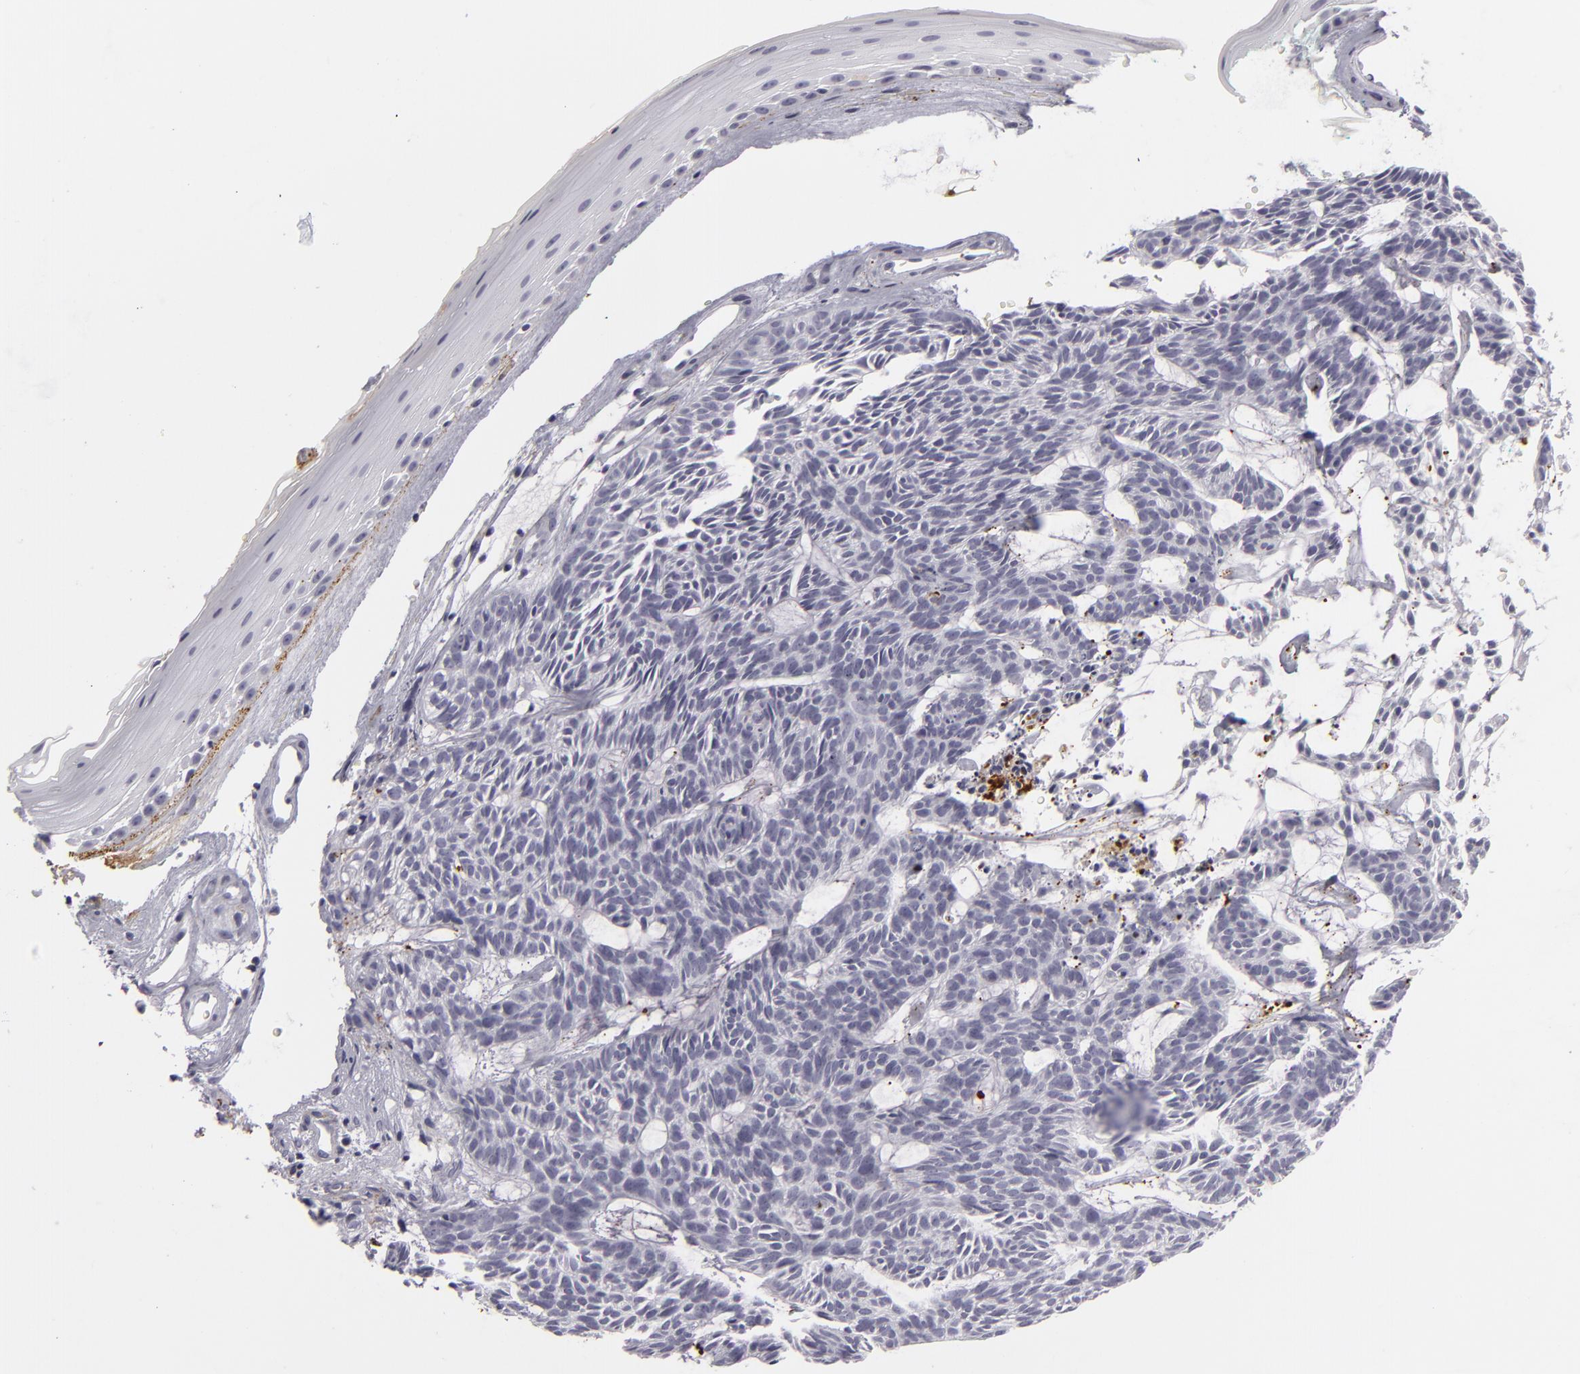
{"staining": {"intensity": "negative", "quantity": "none", "location": "none"}, "tissue": "skin cancer", "cell_type": "Tumor cells", "image_type": "cancer", "snomed": [{"axis": "morphology", "description": "Basal cell carcinoma"}, {"axis": "topography", "description": "Skin"}], "caption": "Immunohistochemistry (IHC) of basal cell carcinoma (skin) exhibits no expression in tumor cells. Brightfield microscopy of IHC stained with DAB (3,3'-diaminobenzidine) (brown) and hematoxylin (blue), captured at high magnification.", "gene": "C9", "patient": {"sex": "male", "age": 75}}